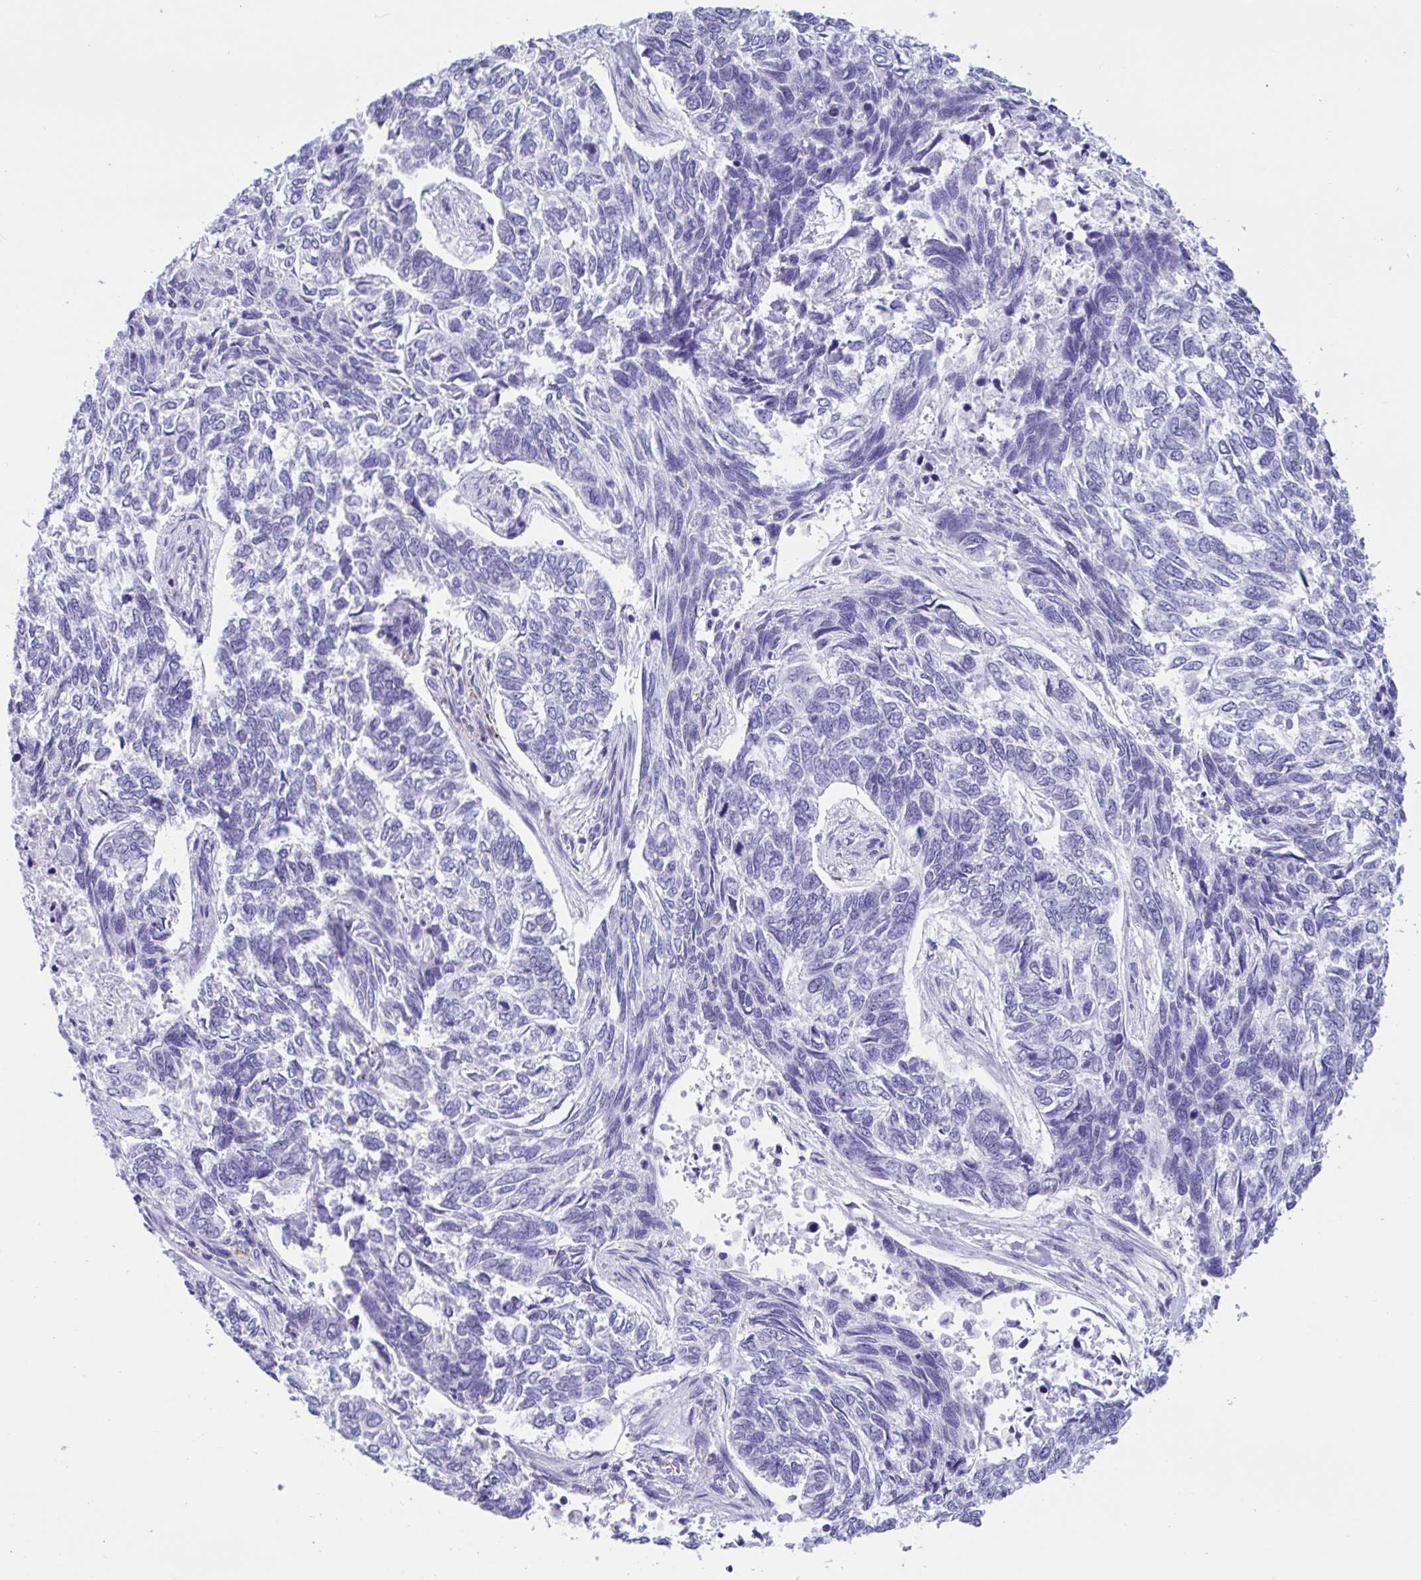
{"staining": {"intensity": "negative", "quantity": "none", "location": "none"}, "tissue": "skin cancer", "cell_type": "Tumor cells", "image_type": "cancer", "snomed": [{"axis": "morphology", "description": "Basal cell carcinoma"}, {"axis": "topography", "description": "Skin"}], "caption": "Protein analysis of skin cancer (basal cell carcinoma) shows no significant staining in tumor cells.", "gene": "ZNF850", "patient": {"sex": "female", "age": 65}}